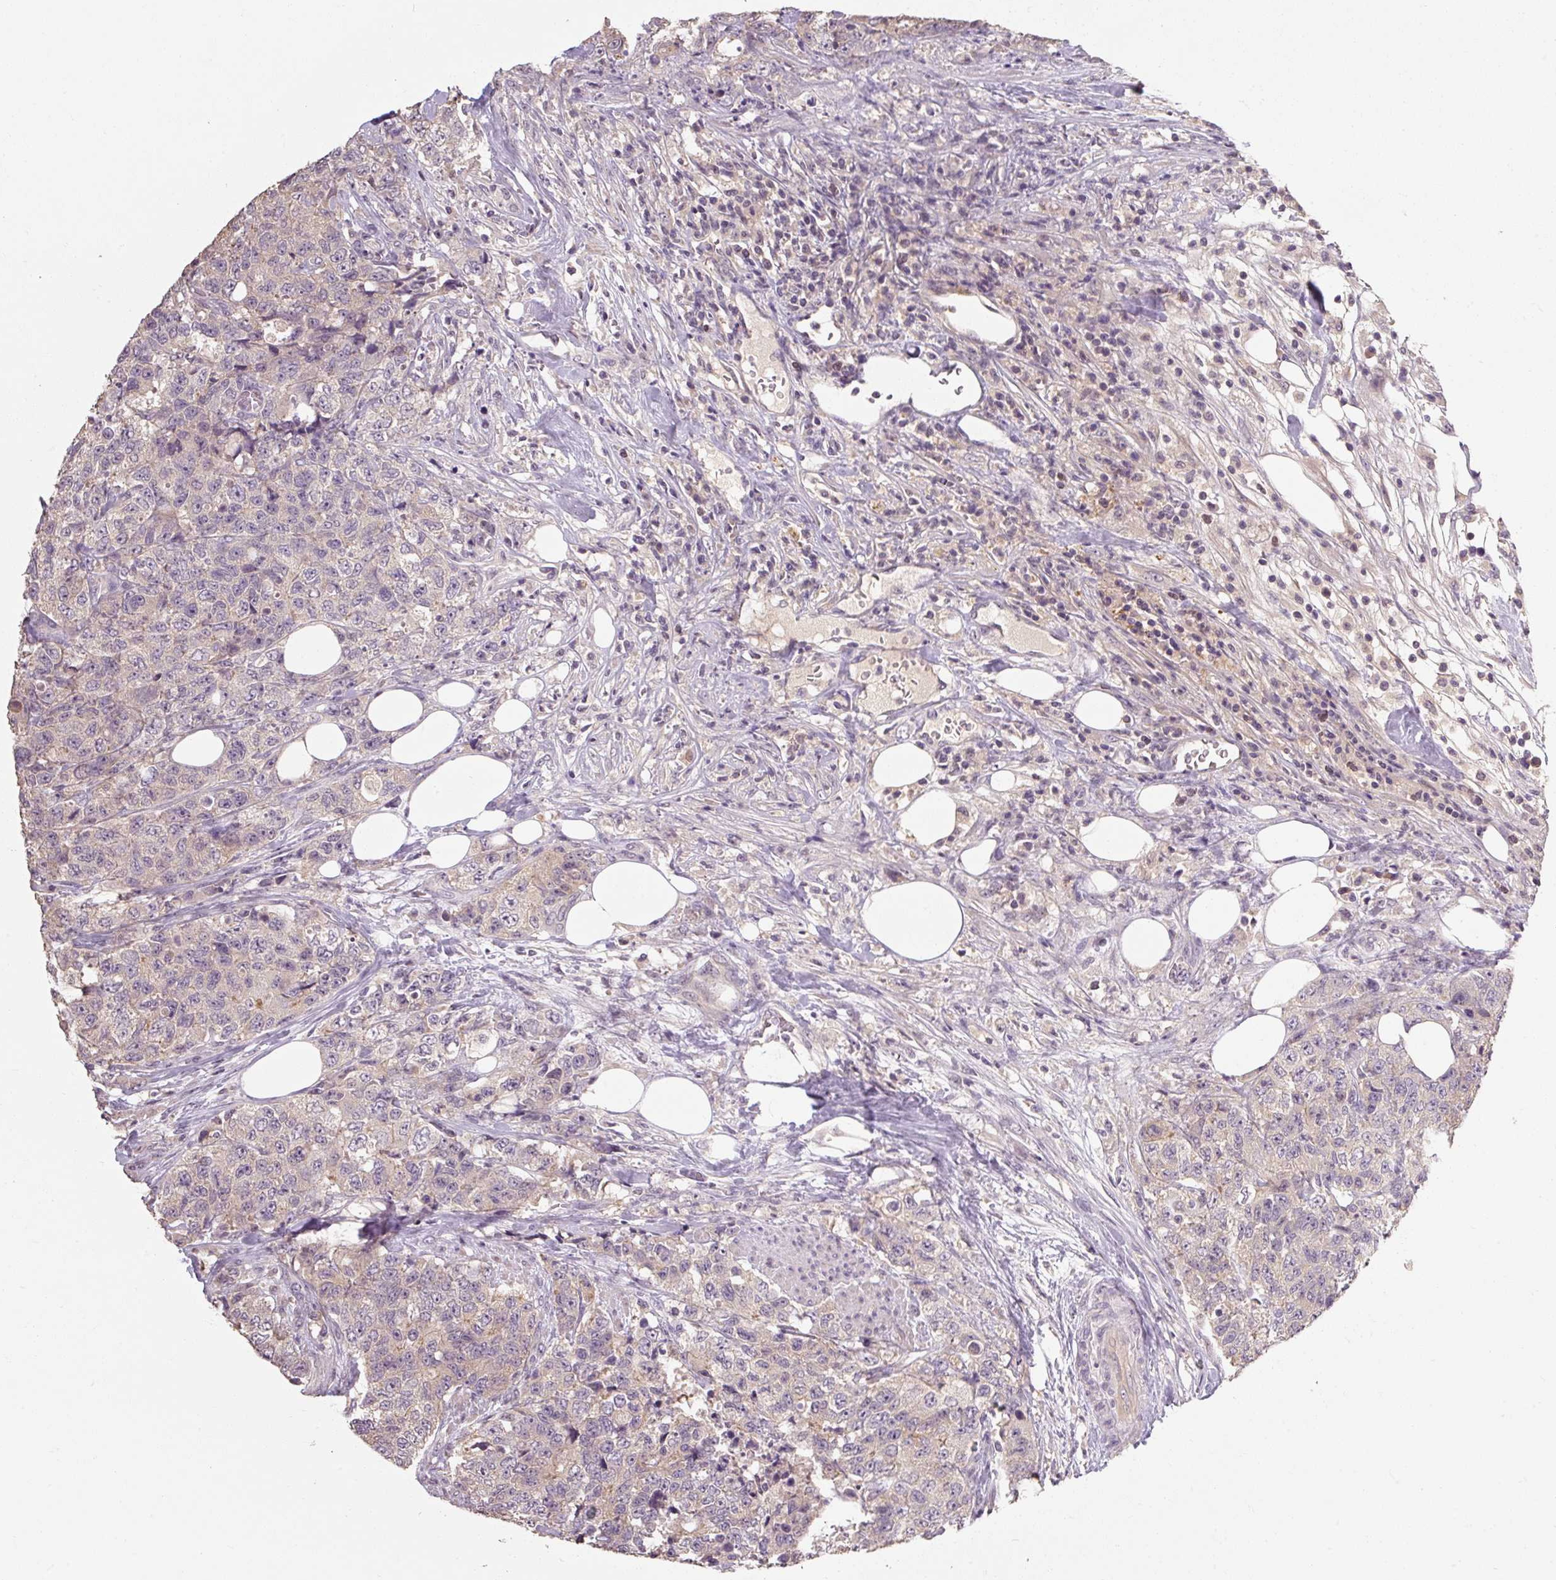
{"staining": {"intensity": "negative", "quantity": "none", "location": "none"}, "tissue": "urothelial cancer", "cell_type": "Tumor cells", "image_type": "cancer", "snomed": [{"axis": "morphology", "description": "Urothelial carcinoma, High grade"}, {"axis": "topography", "description": "Urinary bladder"}], "caption": "This image is of urothelial cancer stained with IHC to label a protein in brown with the nuclei are counter-stained blue. There is no positivity in tumor cells. (DAB IHC, high magnification).", "gene": "CFAP65", "patient": {"sex": "female", "age": 78}}